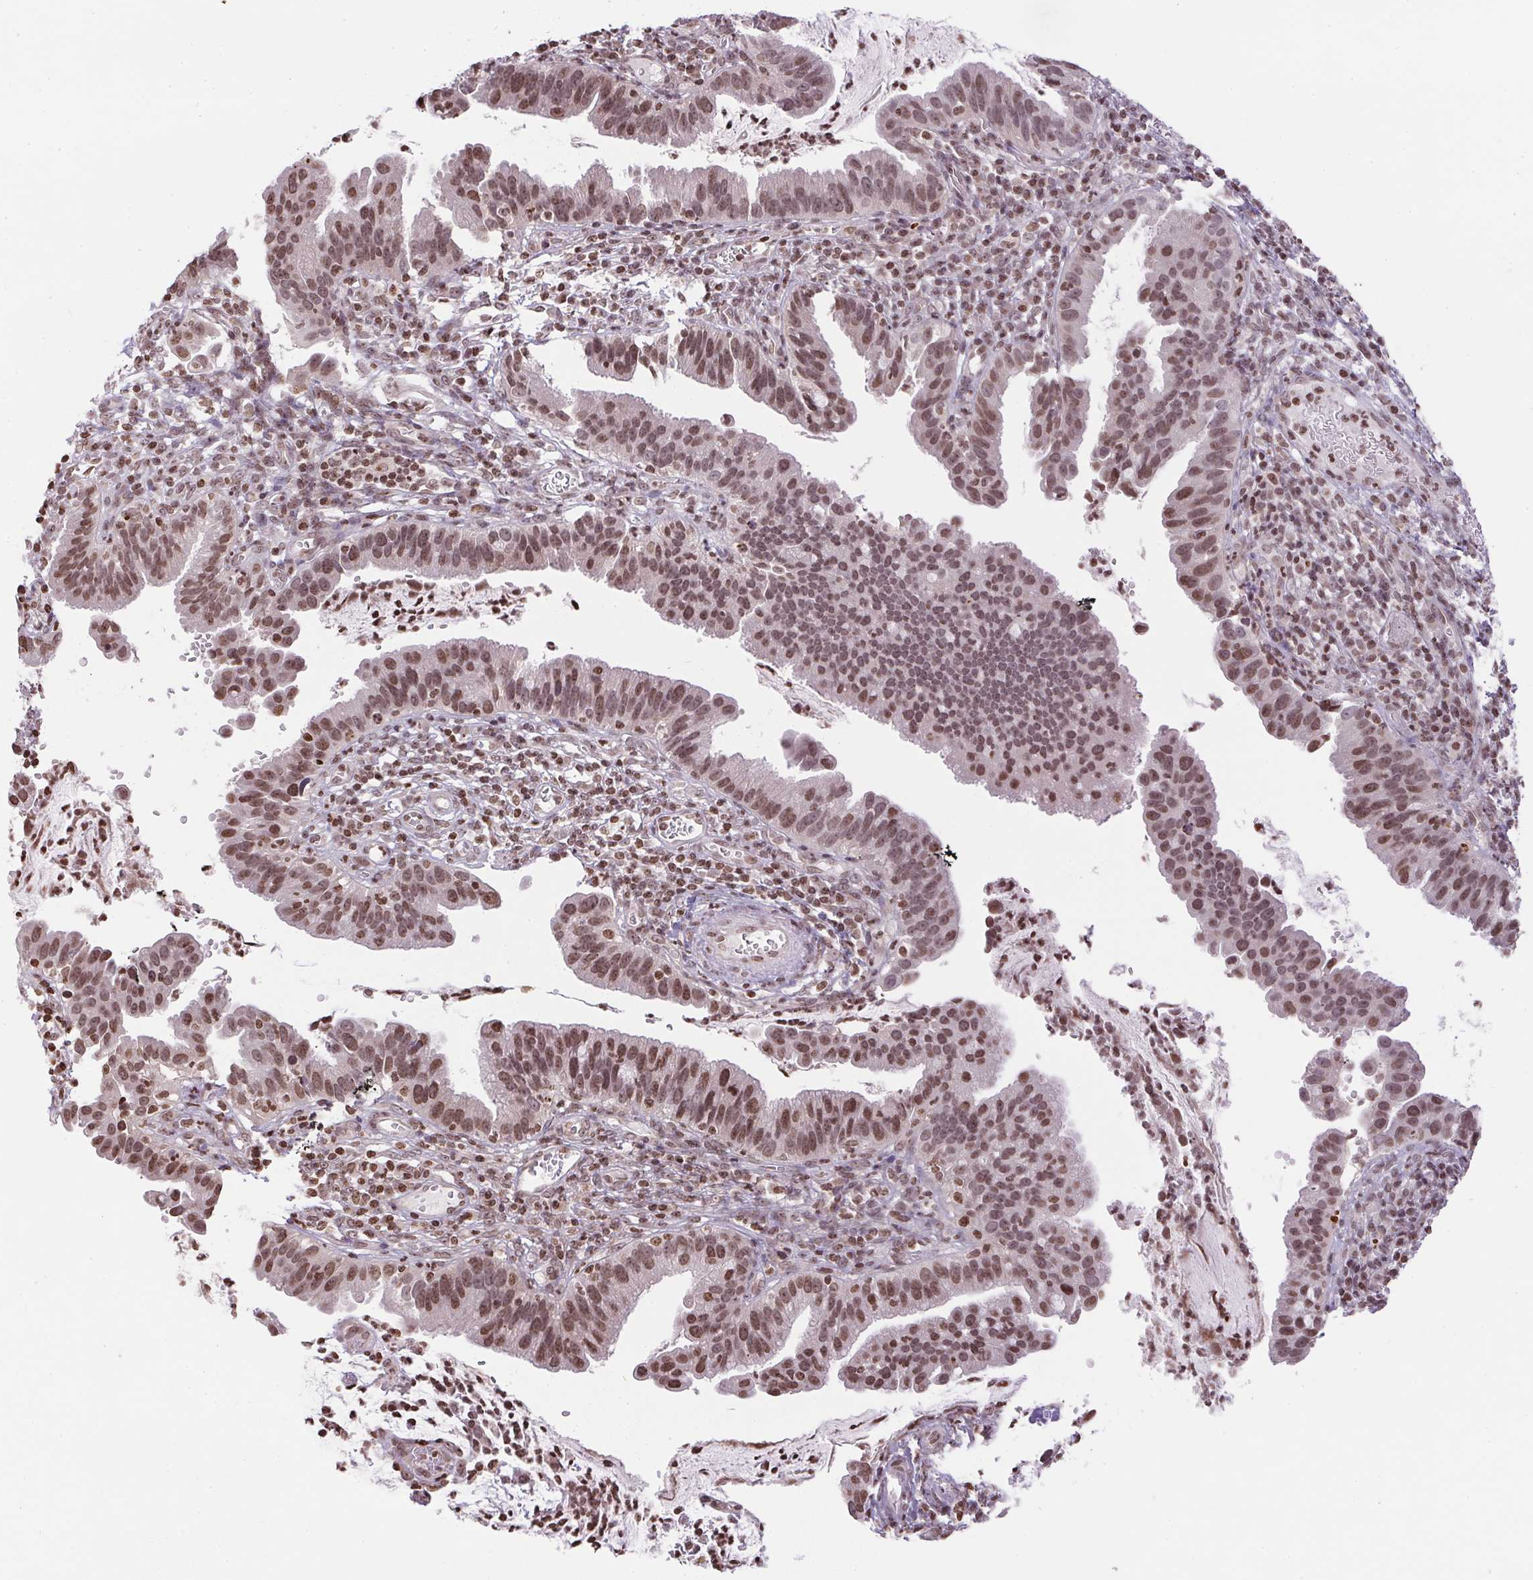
{"staining": {"intensity": "moderate", "quantity": ">75%", "location": "nuclear"}, "tissue": "cervical cancer", "cell_type": "Tumor cells", "image_type": "cancer", "snomed": [{"axis": "morphology", "description": "Adenocarcinoma, NOS"}, {"axis": "topography", "description": "Cervix"}], "caption": "Moderate nuclear expression for a protein is appreciated in about >75% of tumor cells of cervical cancer (adenocarcinoma) using immunohistochemistry (IHC).", "gene": "RNF181", "patient": {"sex": "female", "age": 34}}